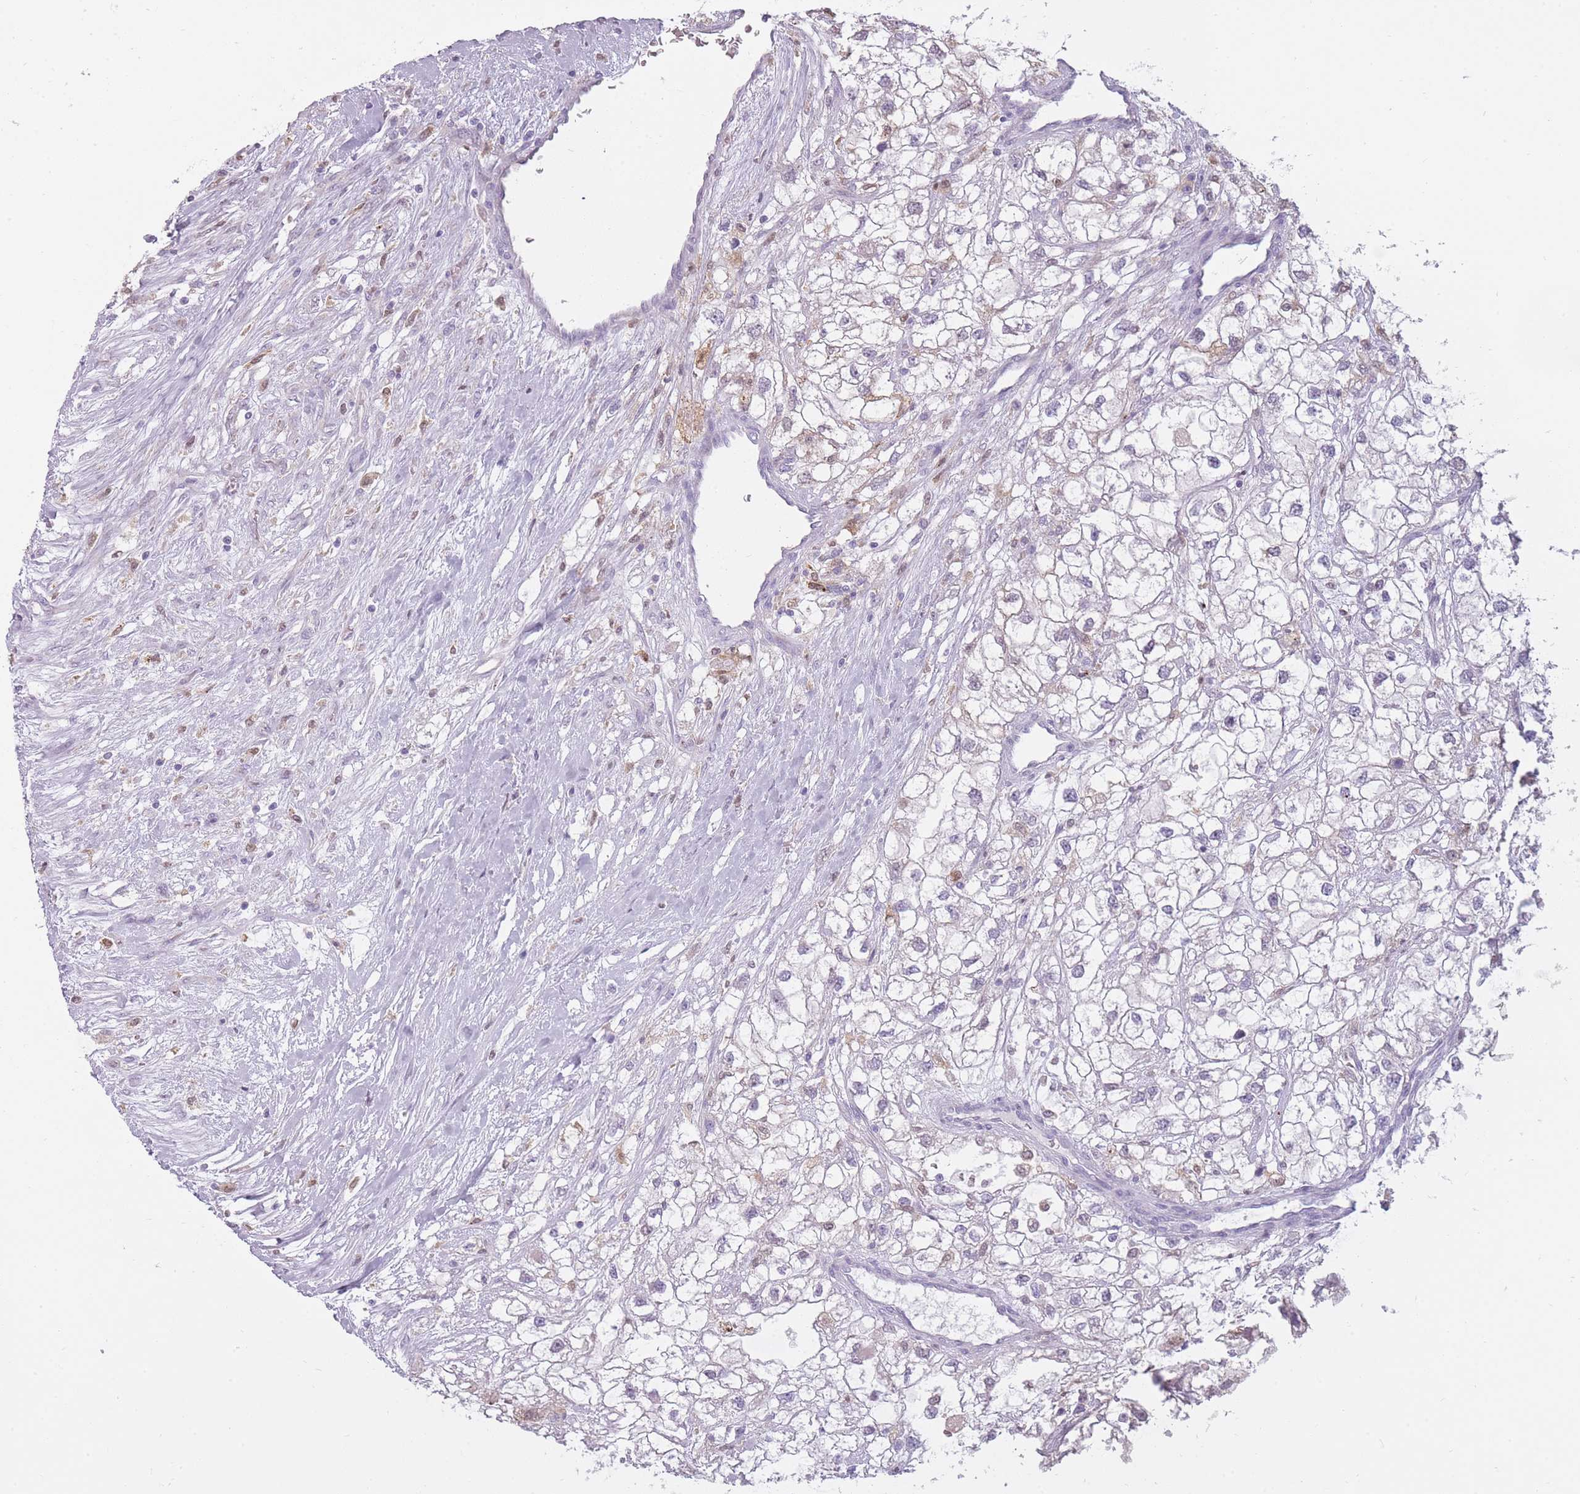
{"staining": {"intensity": "negative", "quantity": "none", "location": "none"}, "tissue": "renal cancer", "cell_type": "Tumor cells", "image_type": "cancer", "snomed": [{"axis": "morphology", "description": "Adenocarcinoma, NOS"}, {"axis": "topography", "description": "Kidney"}], "caption": "Image shows no protein expression in tumor cells of renal adenocarcinoma tissue.", "gene": "LGALS9", "patient": {"sex": "male", "age": 59}}